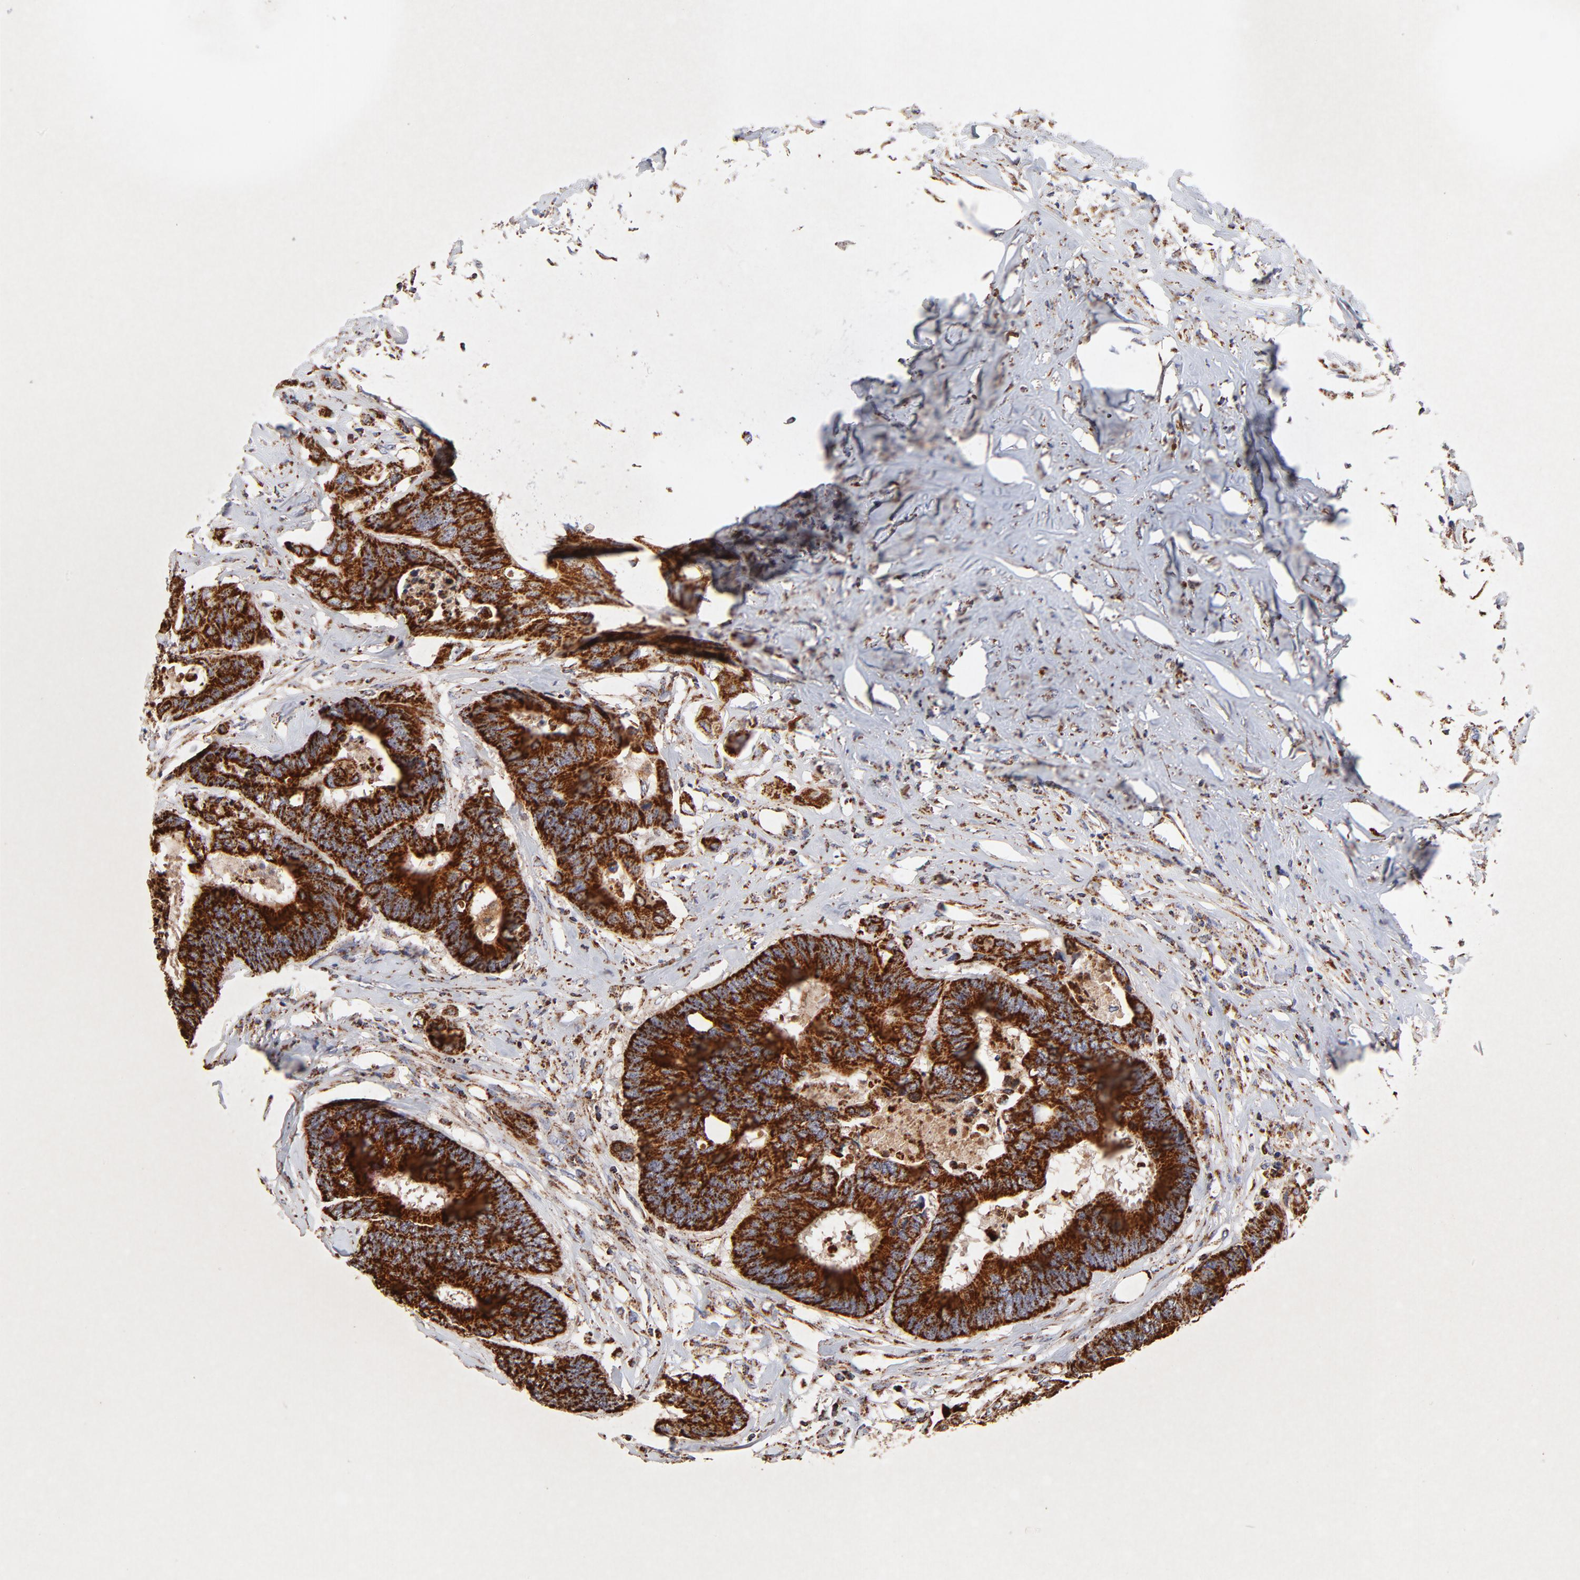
{"staining": {"intensity": "strong", "quantity": ">75%", "location": "cytoplasmic/membranous"}, "tissue": "colorectal cancer", "cell_type": "Tumor cells", "image_type": "cancer", "snomed": [{"axis": "morphology", "description": "Adenocarcinoma, NOS"}, {"axis": "topography", "description": "Rectum"}], "caption": "Immunohistochemical staining of colorectal cancer (adenocarcinoma) reveals strong cytoplasmic/membranous protein staining in about >75% of tumor cells. (DAB (3,3'-diaminobenzidine) IHC with brightfield microscopy, high magnification).", "gene": "SSBP1", "patient": {"sex": "male", "age": 55}}